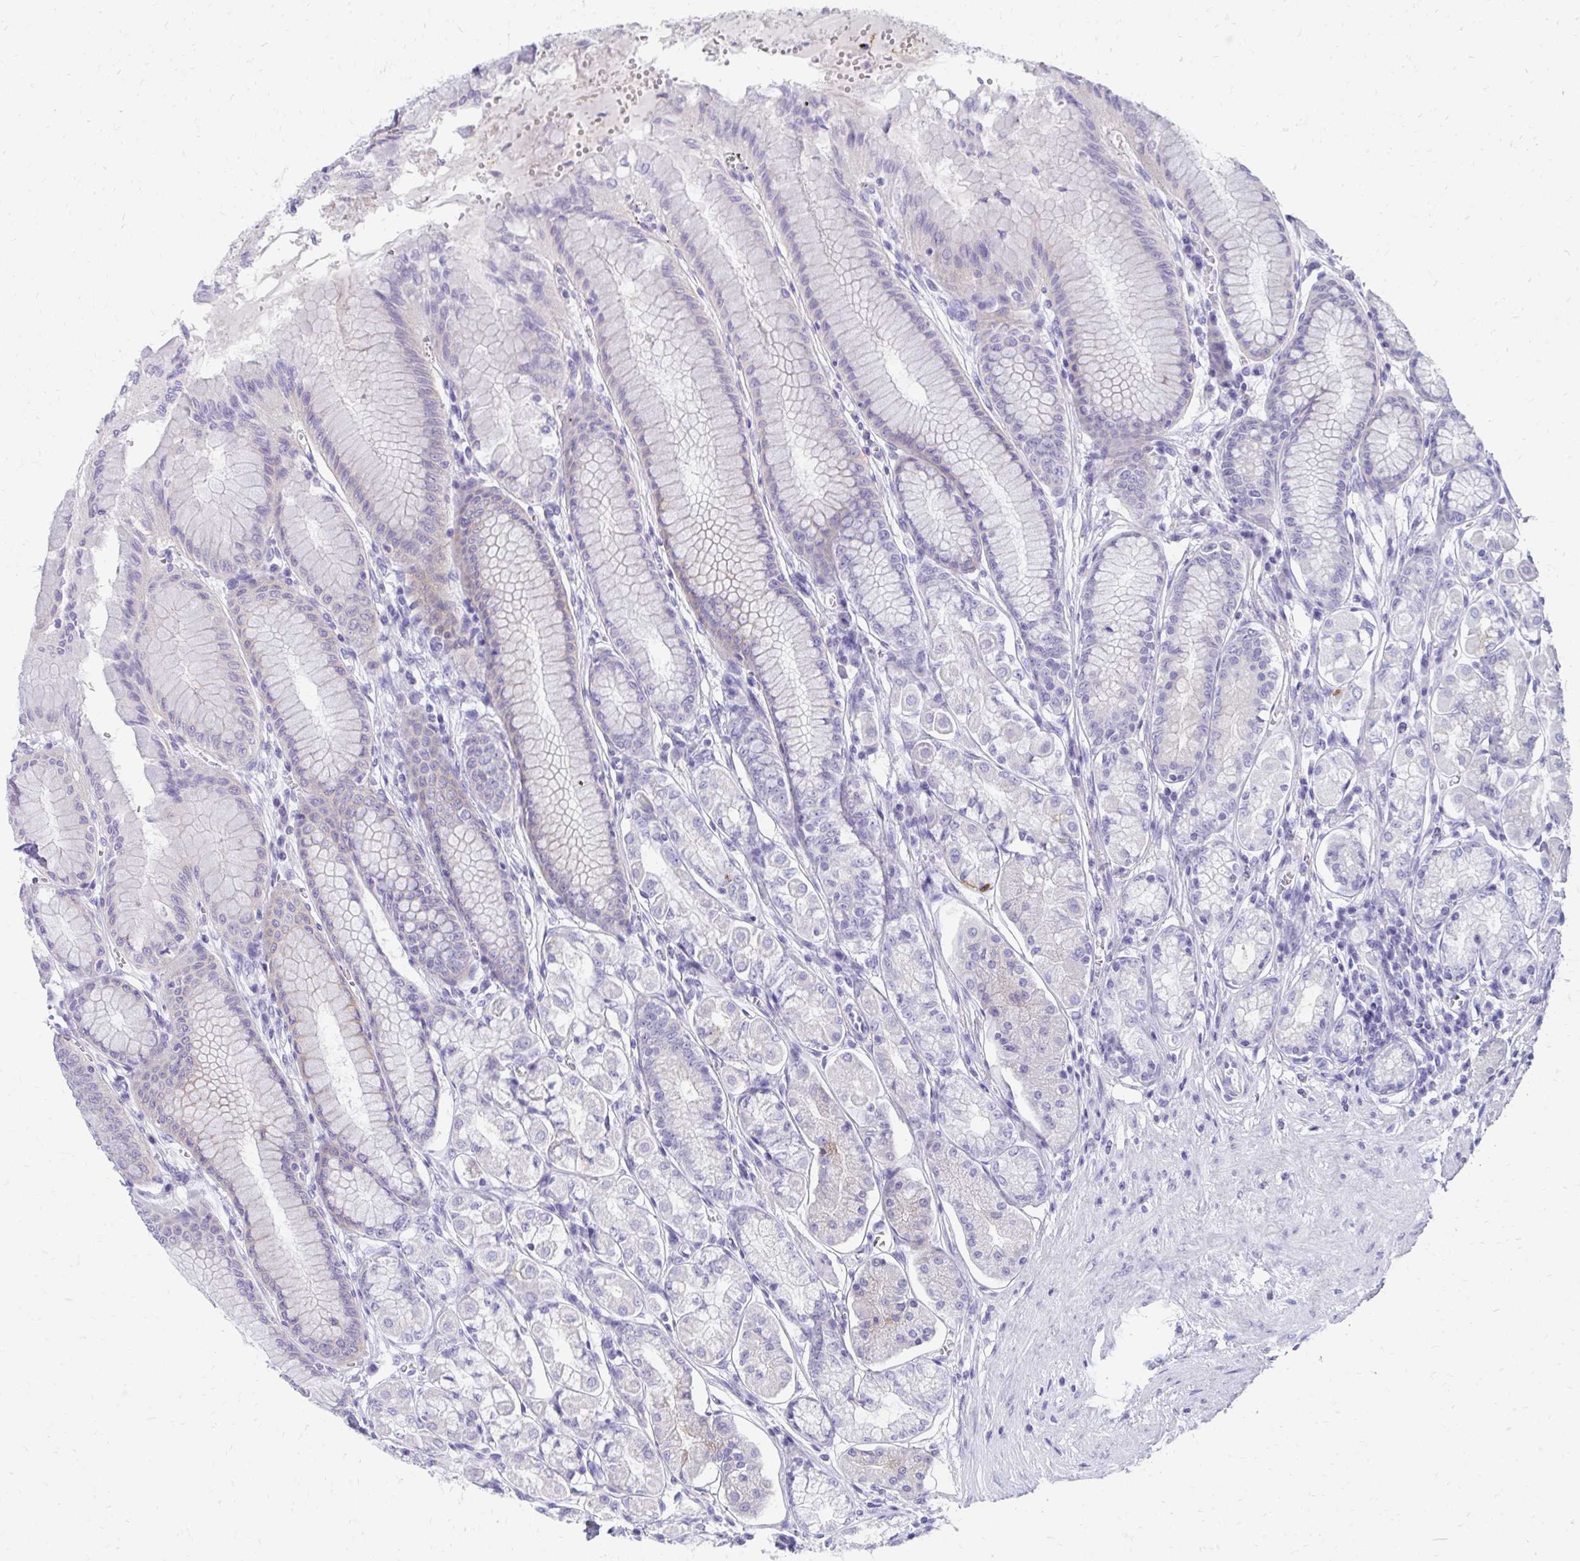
{"staining": {"intensity": "moderate", "quantity": "<25%", "location": "cytoplasmic/membranous"}, "tissue": "stomach", "cell_type": "Glandular cells", "image_type": "normal", "snomed": [{"axis": "morphology", "description": "Normal tissue, NOS"}, {"axis": "topography", "description": "Stomach"}, {"axis": "topography", "description": "Stomach, lower"}], "caption": "The micrograph exhibits staining of normal stomach, revealing moderate cytoplasmic/membranous protein expression (brown color) within glandular cells.", "gene": "SEC14L3", "patient": {"sex": "male", "age": 76}}